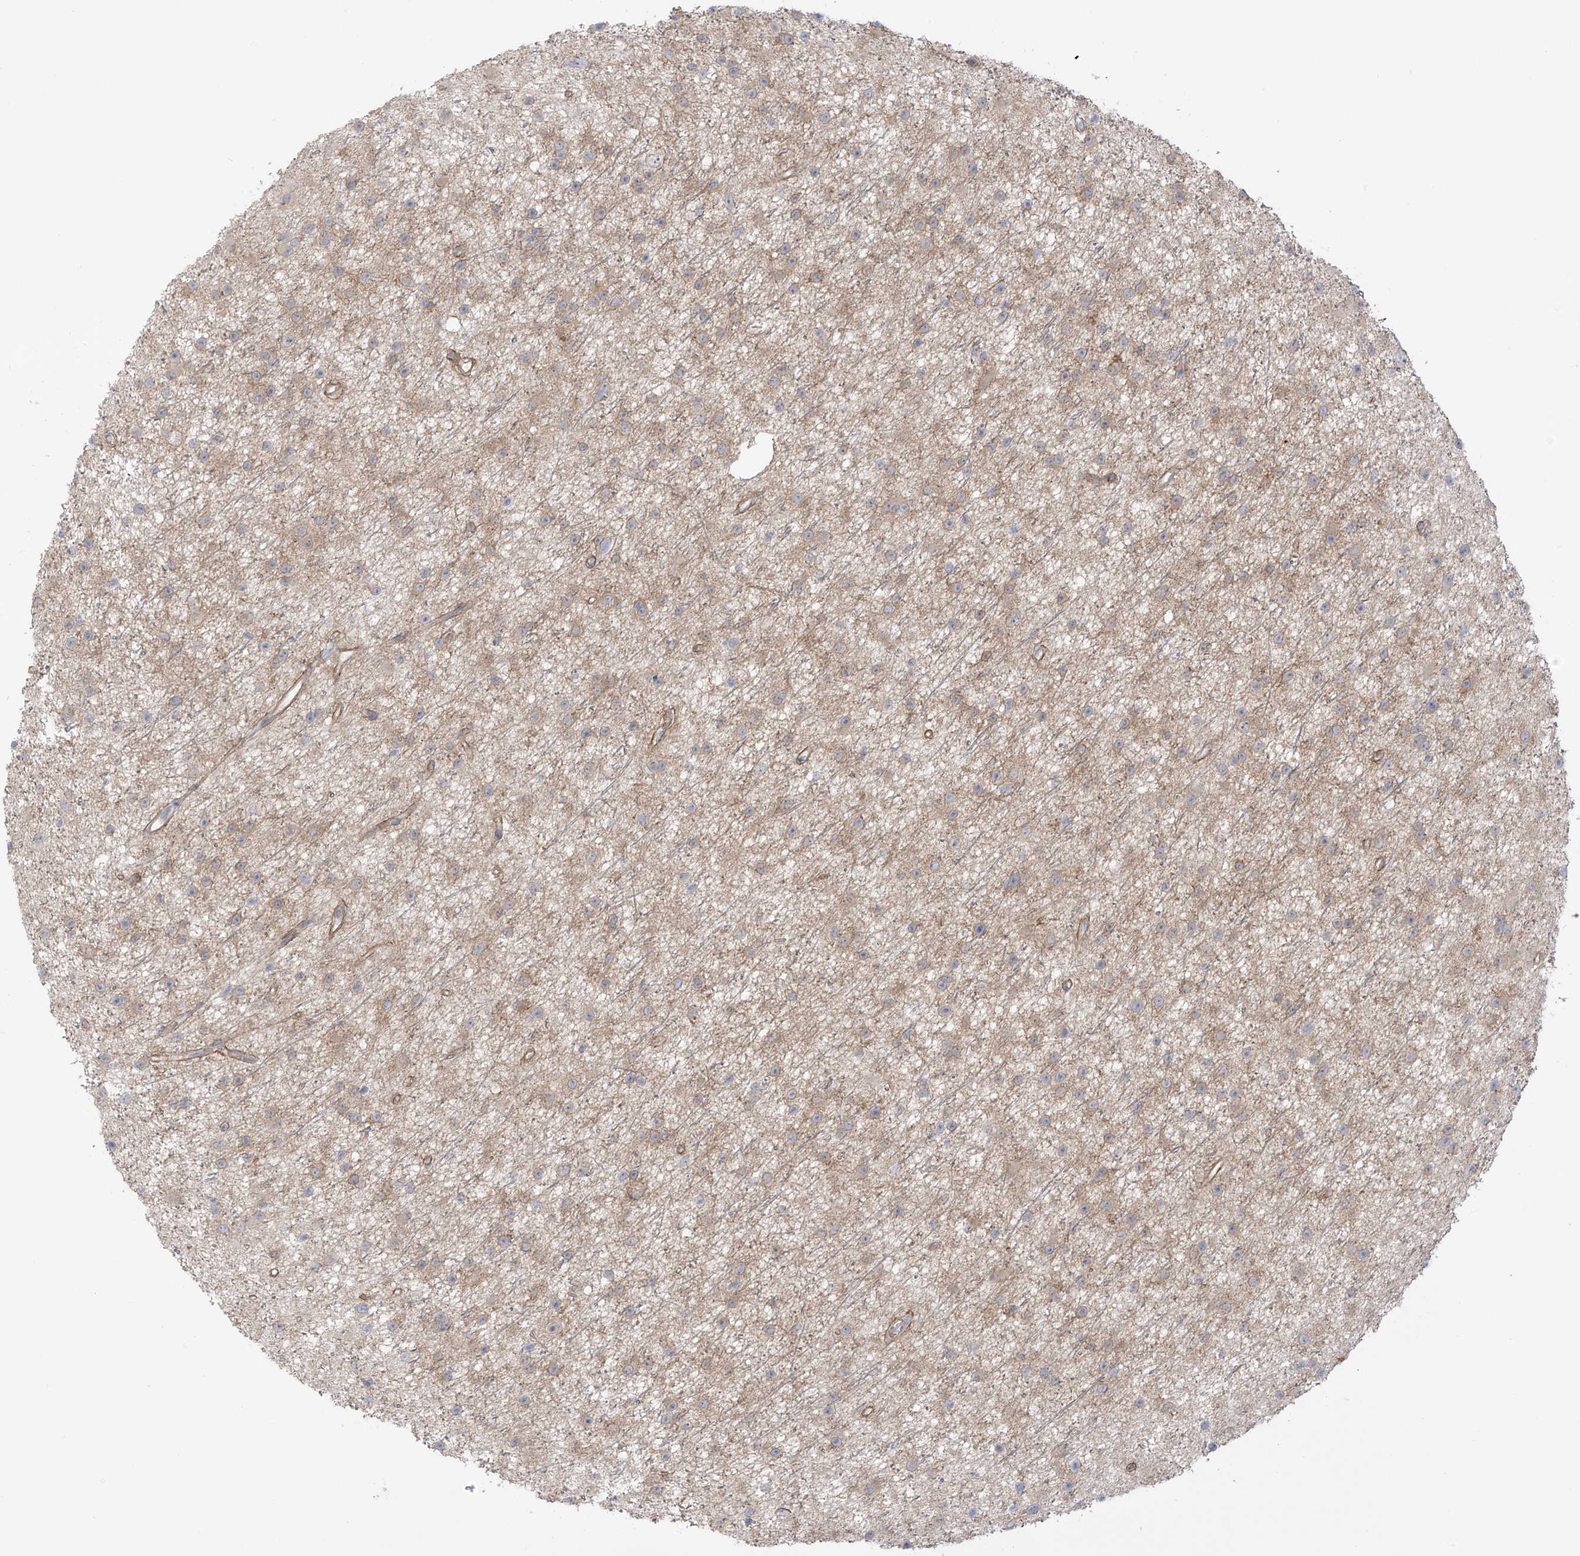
{"staining": {"intensity": "weak", "quantity": ">75%", "location": "cytoplasmic/membranous"}, "tissue": "glioma", "cell_type": "Tumor cells", "image_type": "cancer", "snomed": [{"axis": "morphology", "description": "Glioma, malignant, Low grade"}, {"axis": "topography", "description": "Cerebral cortex"}], "caption": "Immunohistochemical staining of malignant low-grade glioma exhibits weak cytoplasmic/membranous protein expression in about >75% of tumor cells.", "gene": "EIPR1", "patient": {"sex": "female", "age": 39}}